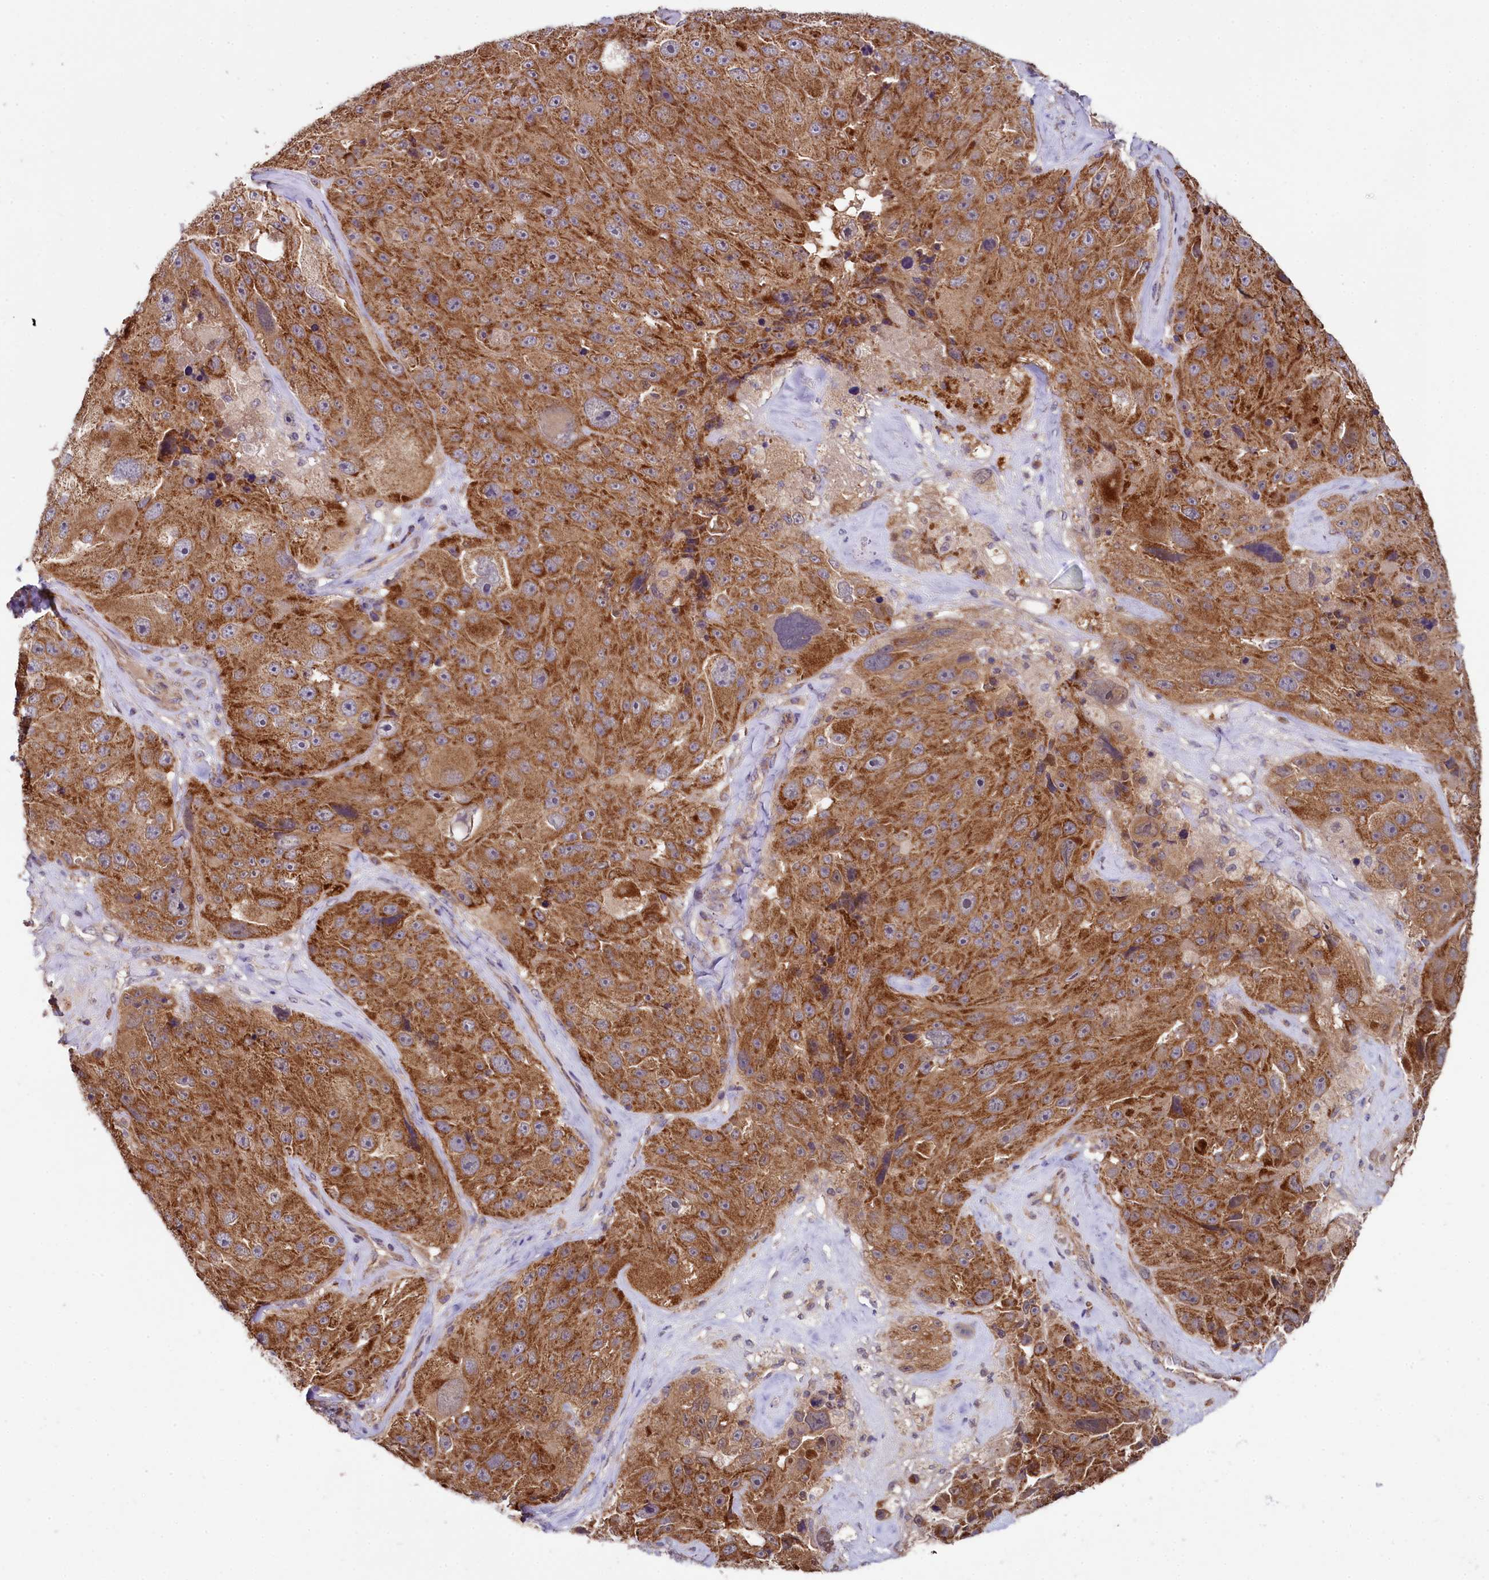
{"staining": {"intensity": "strong", "quantity": ">75%", "location": "cytoplasmic/membranous"}, "tissue": "melanoma", "cell_type": "Tumor cells", "image_type": "cancer", "snomed": [{"axis": "morphology", "description": "Malignant melanoma, Metastatic site"}, {"axis": "topography", "description": "Lymph node"}], "caption": "IHC (DAB (3,3'-diaminobenzidine)) staining of melanoma displays strong cytoplasmic/membranous protein expression in approximately >75% of tumor cells.", "gene": "MRPL57", "patient": {"sex": "male", "age": 62}}